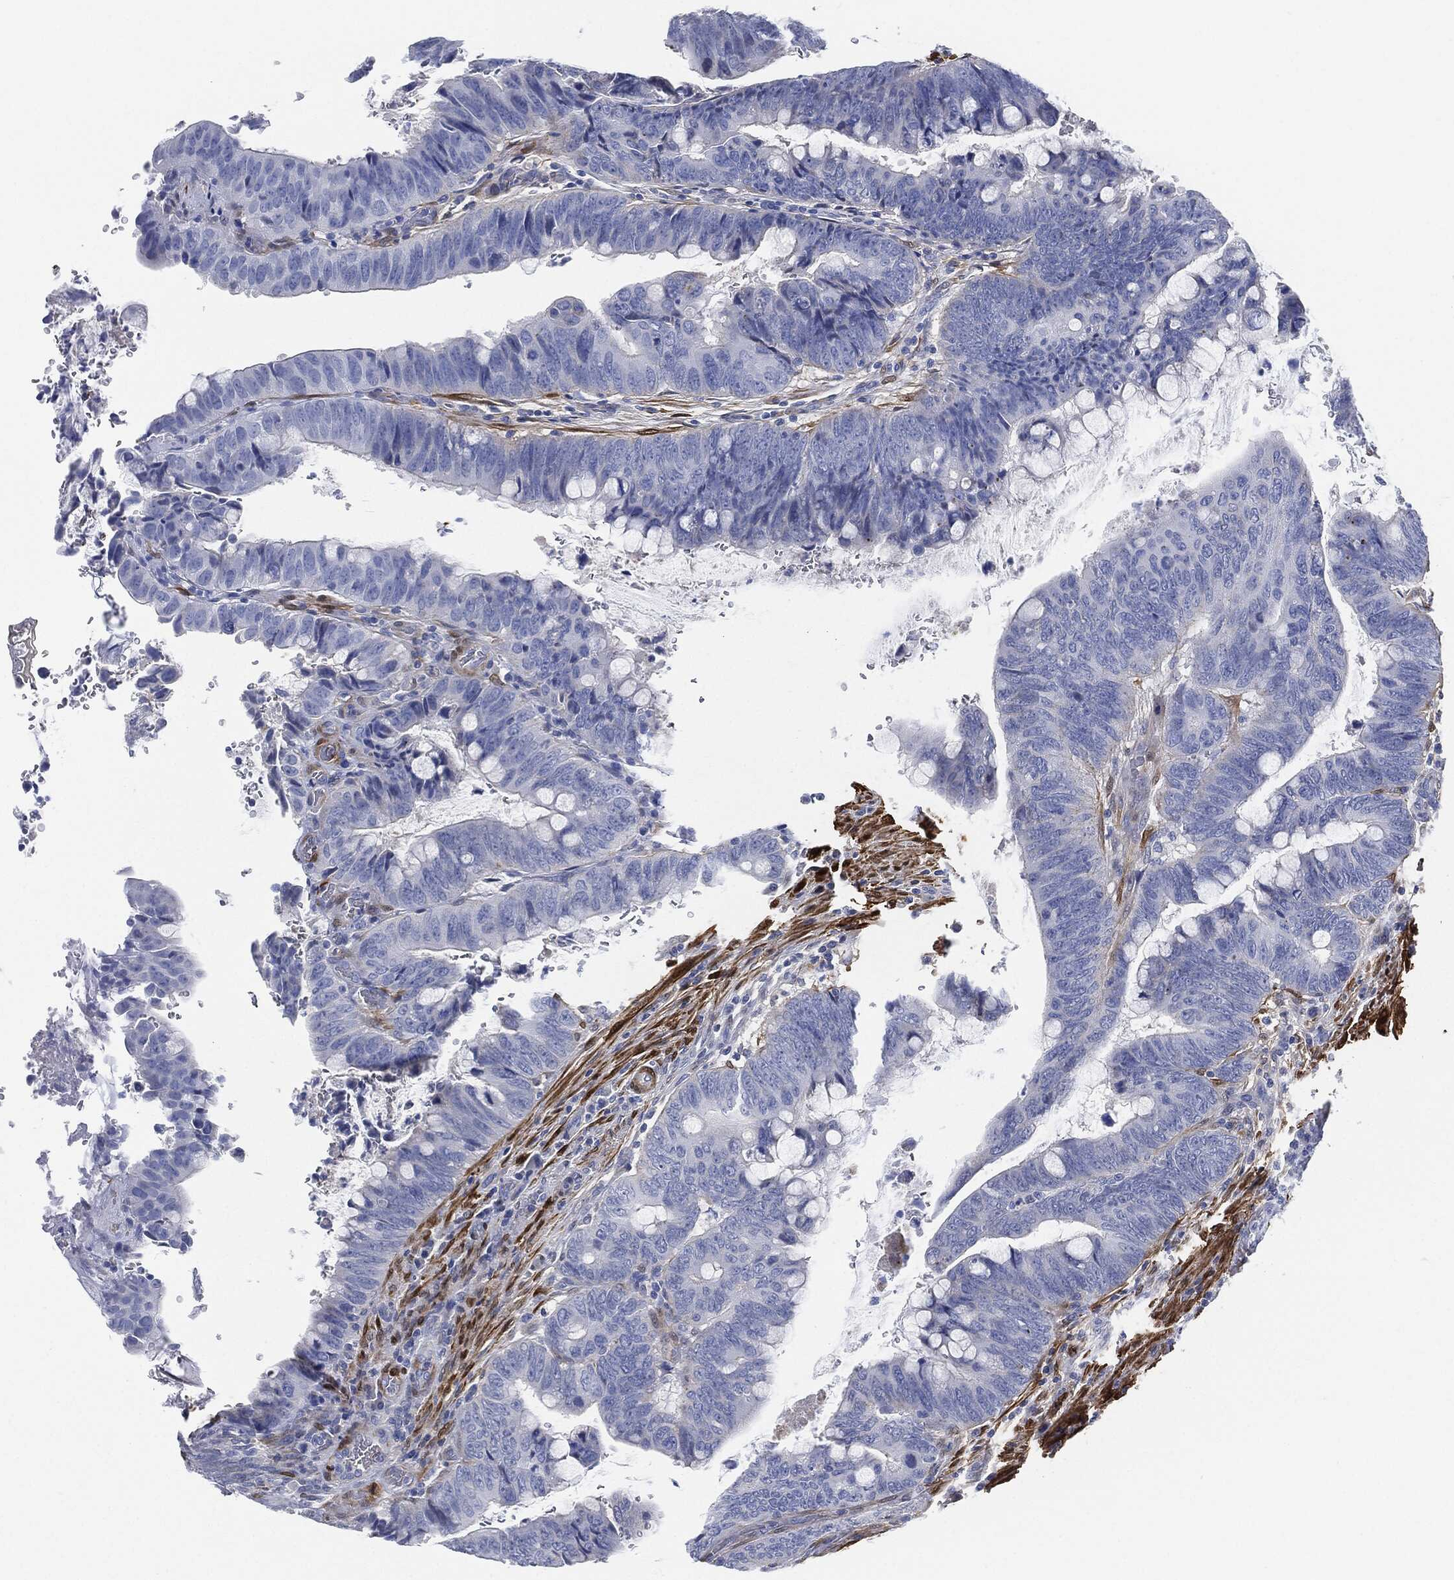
{"staining": {"intensity": "negative", "quantity": "none", "location": "none"}, "tissue": "colorectal cancer", "cell_type": "Tumor cells", "image_type": "cancer", "snomed": [{"axis": "morphology", "description": "Normal tissue, NOS"}, {"axis": "morphology", "description": "Adenocarcinoma, NOS"}, {"axis": "topography", "description": "Rectum"}, {"axis": "topography", "description": "Peripheral nerve tissue"}], "caption": "Colorectal cancer (adenocarcinoma) stained for a protein using immunohistochemistry (IHC) displays no positivity tumor cells.", "gene": "TAGLN", "patient": {"sex": "male", "age": 92}}